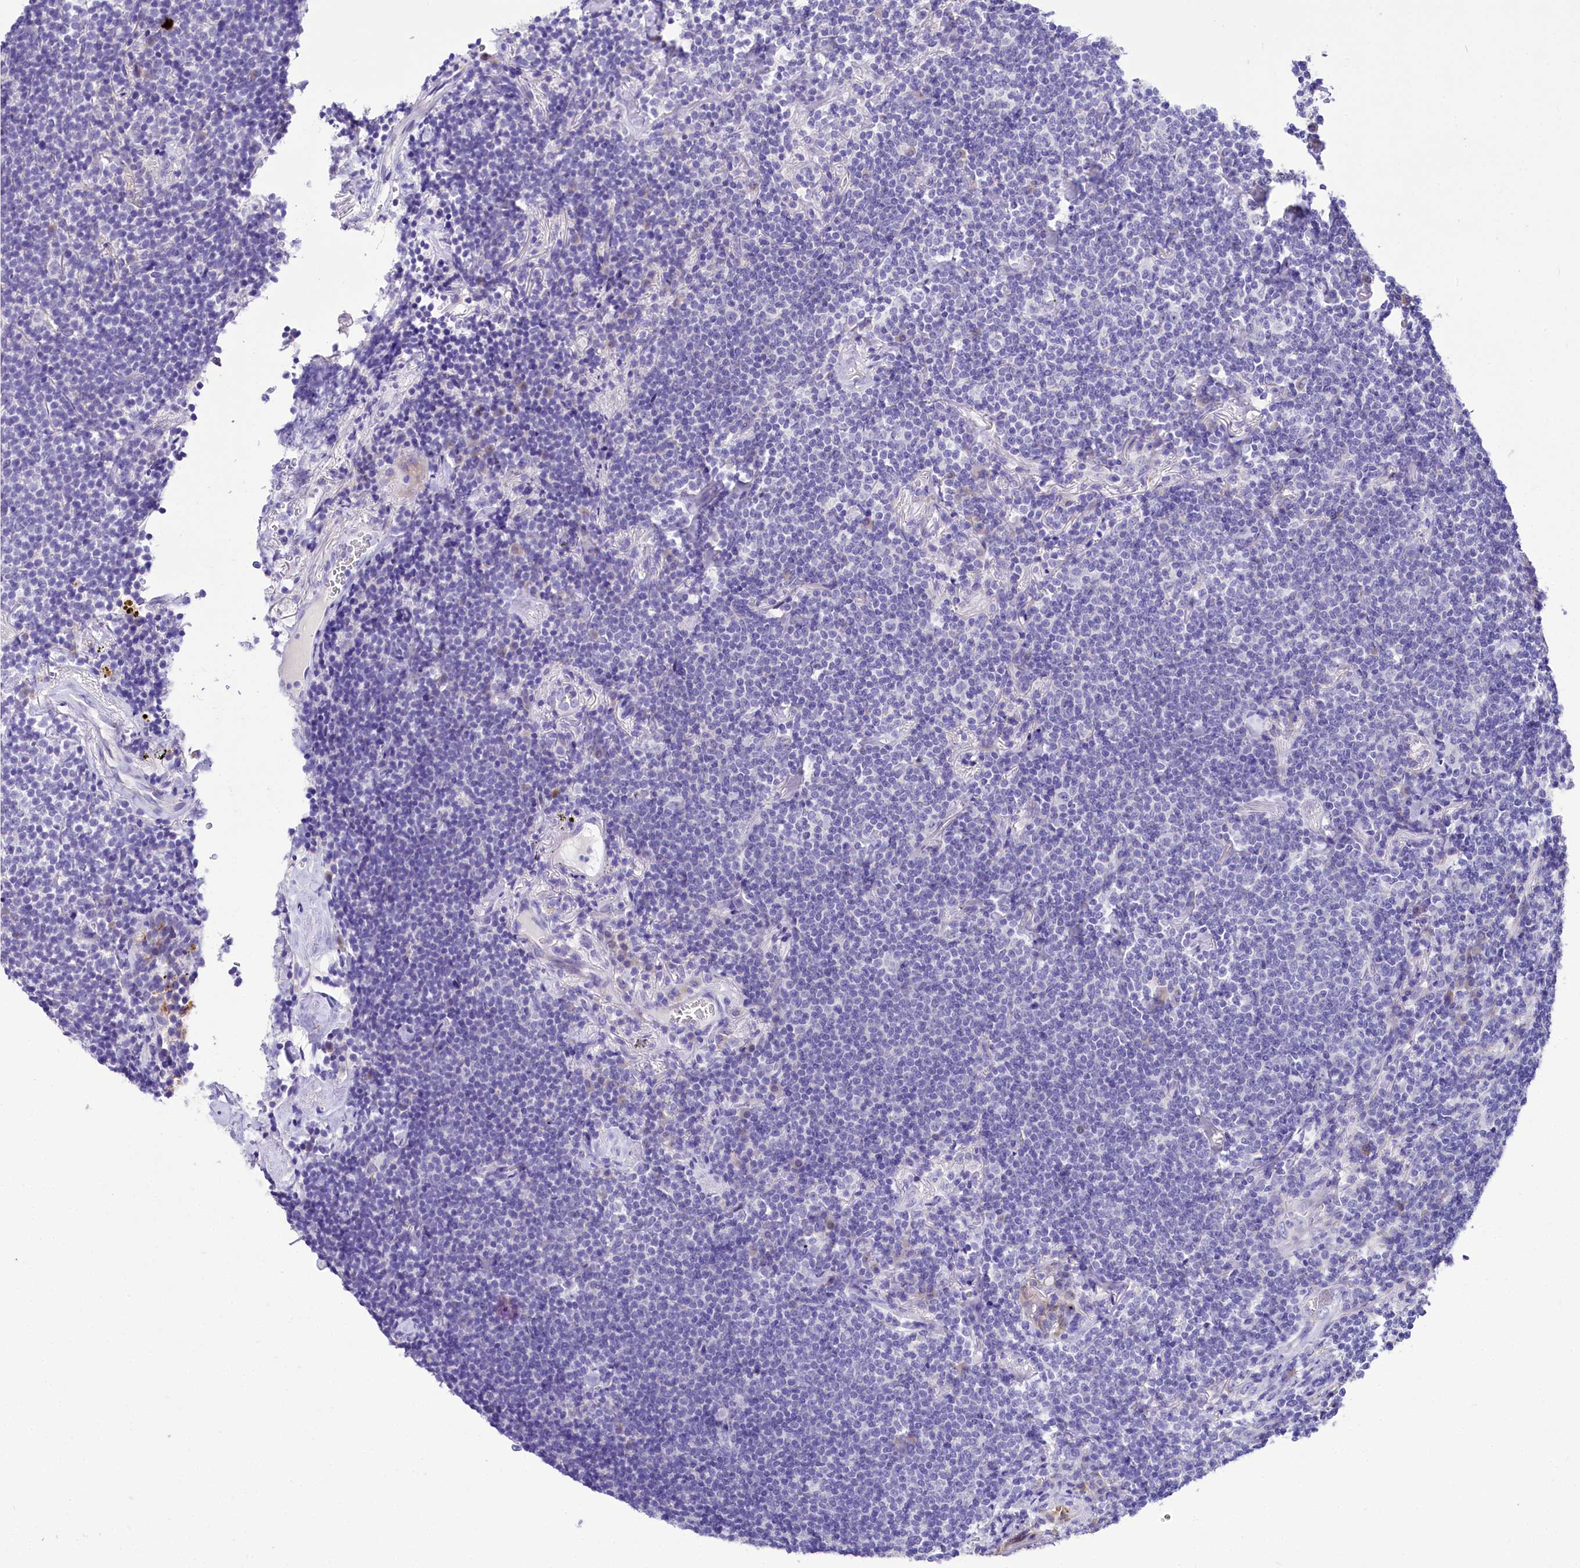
{"staining": {"intensity": "negative", "quantity": "none", "location": "none"}, "tissue": "lymphoma", "cell_type": "Tumor cells", "image_type": "cancer", "snomed": [{"axis": "morphology", "description": "Malignant lymphoma, non-Hodgkin's type, Low grade"}, {"axis": "topography", "description": "Lung"}], "caption": "Lymphoma stained for a protein using IHC demonstrates no positivity tumor cells.", "gene": "A2ML1", "patient": {"sex": "female", "age": 71}}